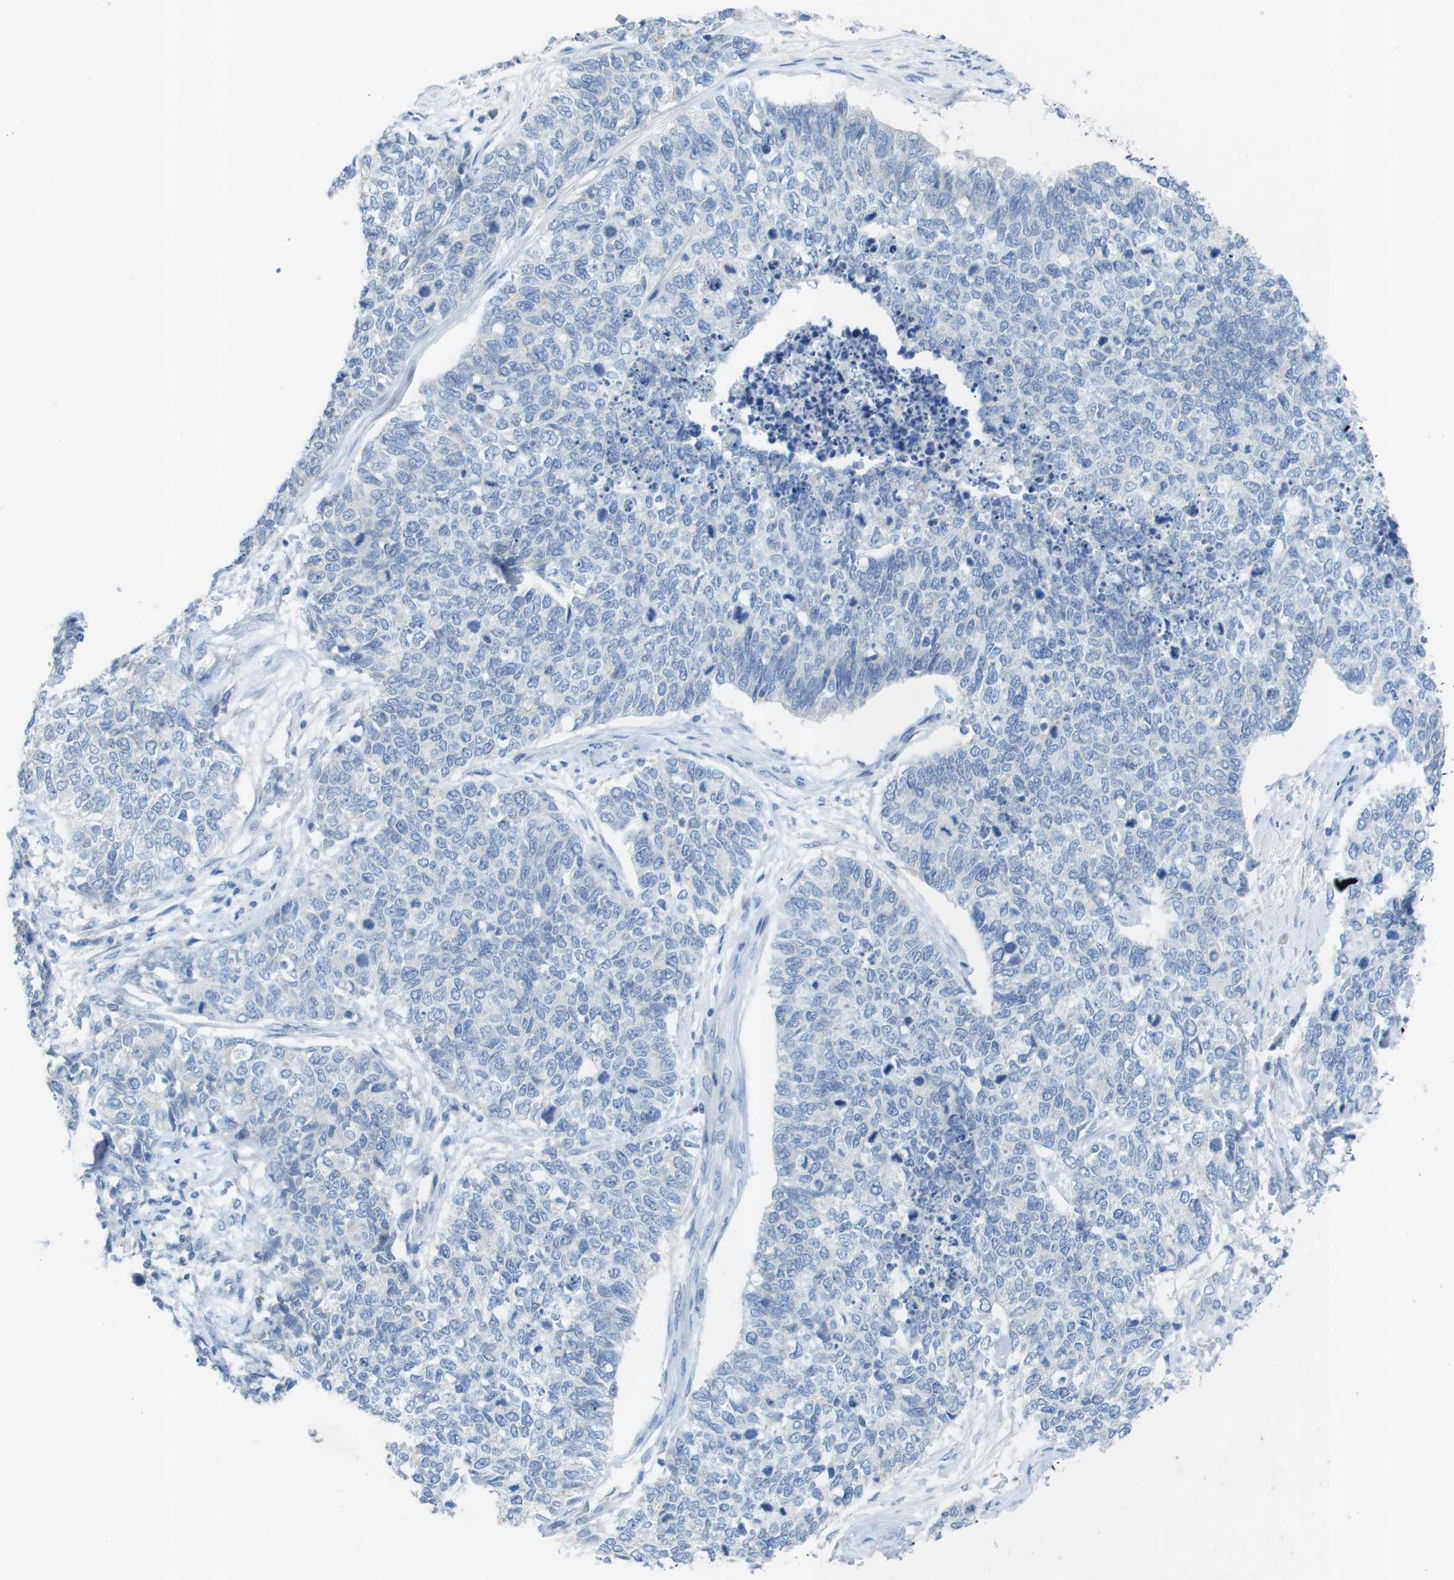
{"staining": {"intensity": "negative", "quantity": "none", "location": "none"}, "tissue": "cervical cancer", "cell_type": "Tumor cells", "image_type": "cancer", "snomed": [{"axis": "morphology", "description": "Squamous cell carcinoma, NOS"}, {"axis": "topography", "description": "Cervix"}], "caption": "Image shows no protein positivity in tumor cells of squamous cell carcinoma (cervical) tissue.", "gene": "SALL4", "patient": {"sex": "female", "age": 63}}